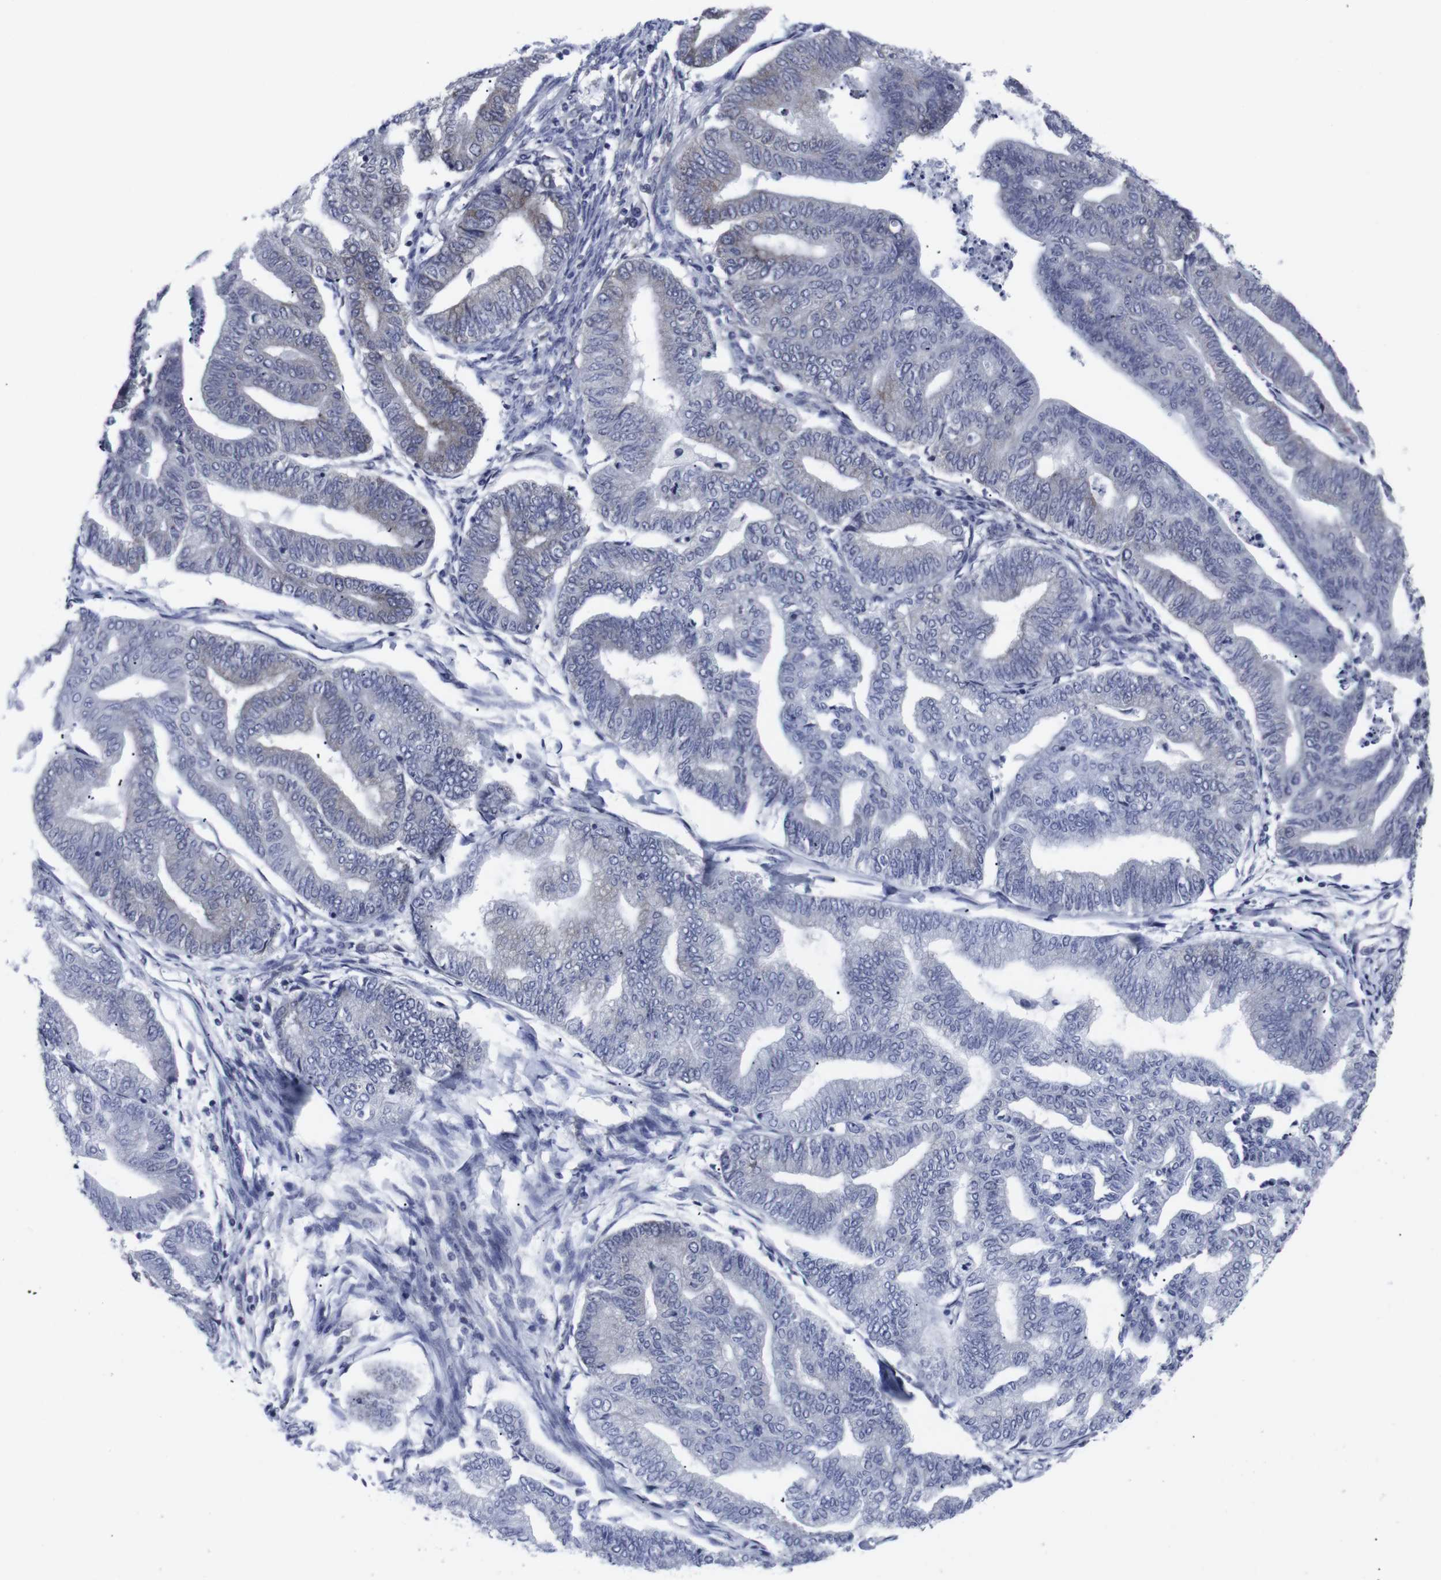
{"staining": {"intensity": "moderate", "quantity": "<25%", "location": "cytoplasmic/membranous"}, "tissue": "endometrial cancer", "cell_type": "Tumor cells", "image_type": "cancer", "snomed": [{"axis": "morphology", "description": "Adenocarcinoma, NOS"}, {"axis": "topography", "description": "Endometrium"}], "caption": "Endometrial cancer tissue exhibits moderate cytoplasmic/membranous positivity in approximately <25% of tumor cells (DAB IHC, brown staining for protein, blue staining for nuclei).", "gene": "GEMIN2", "patient": {"sex": "female", "age": 79}}